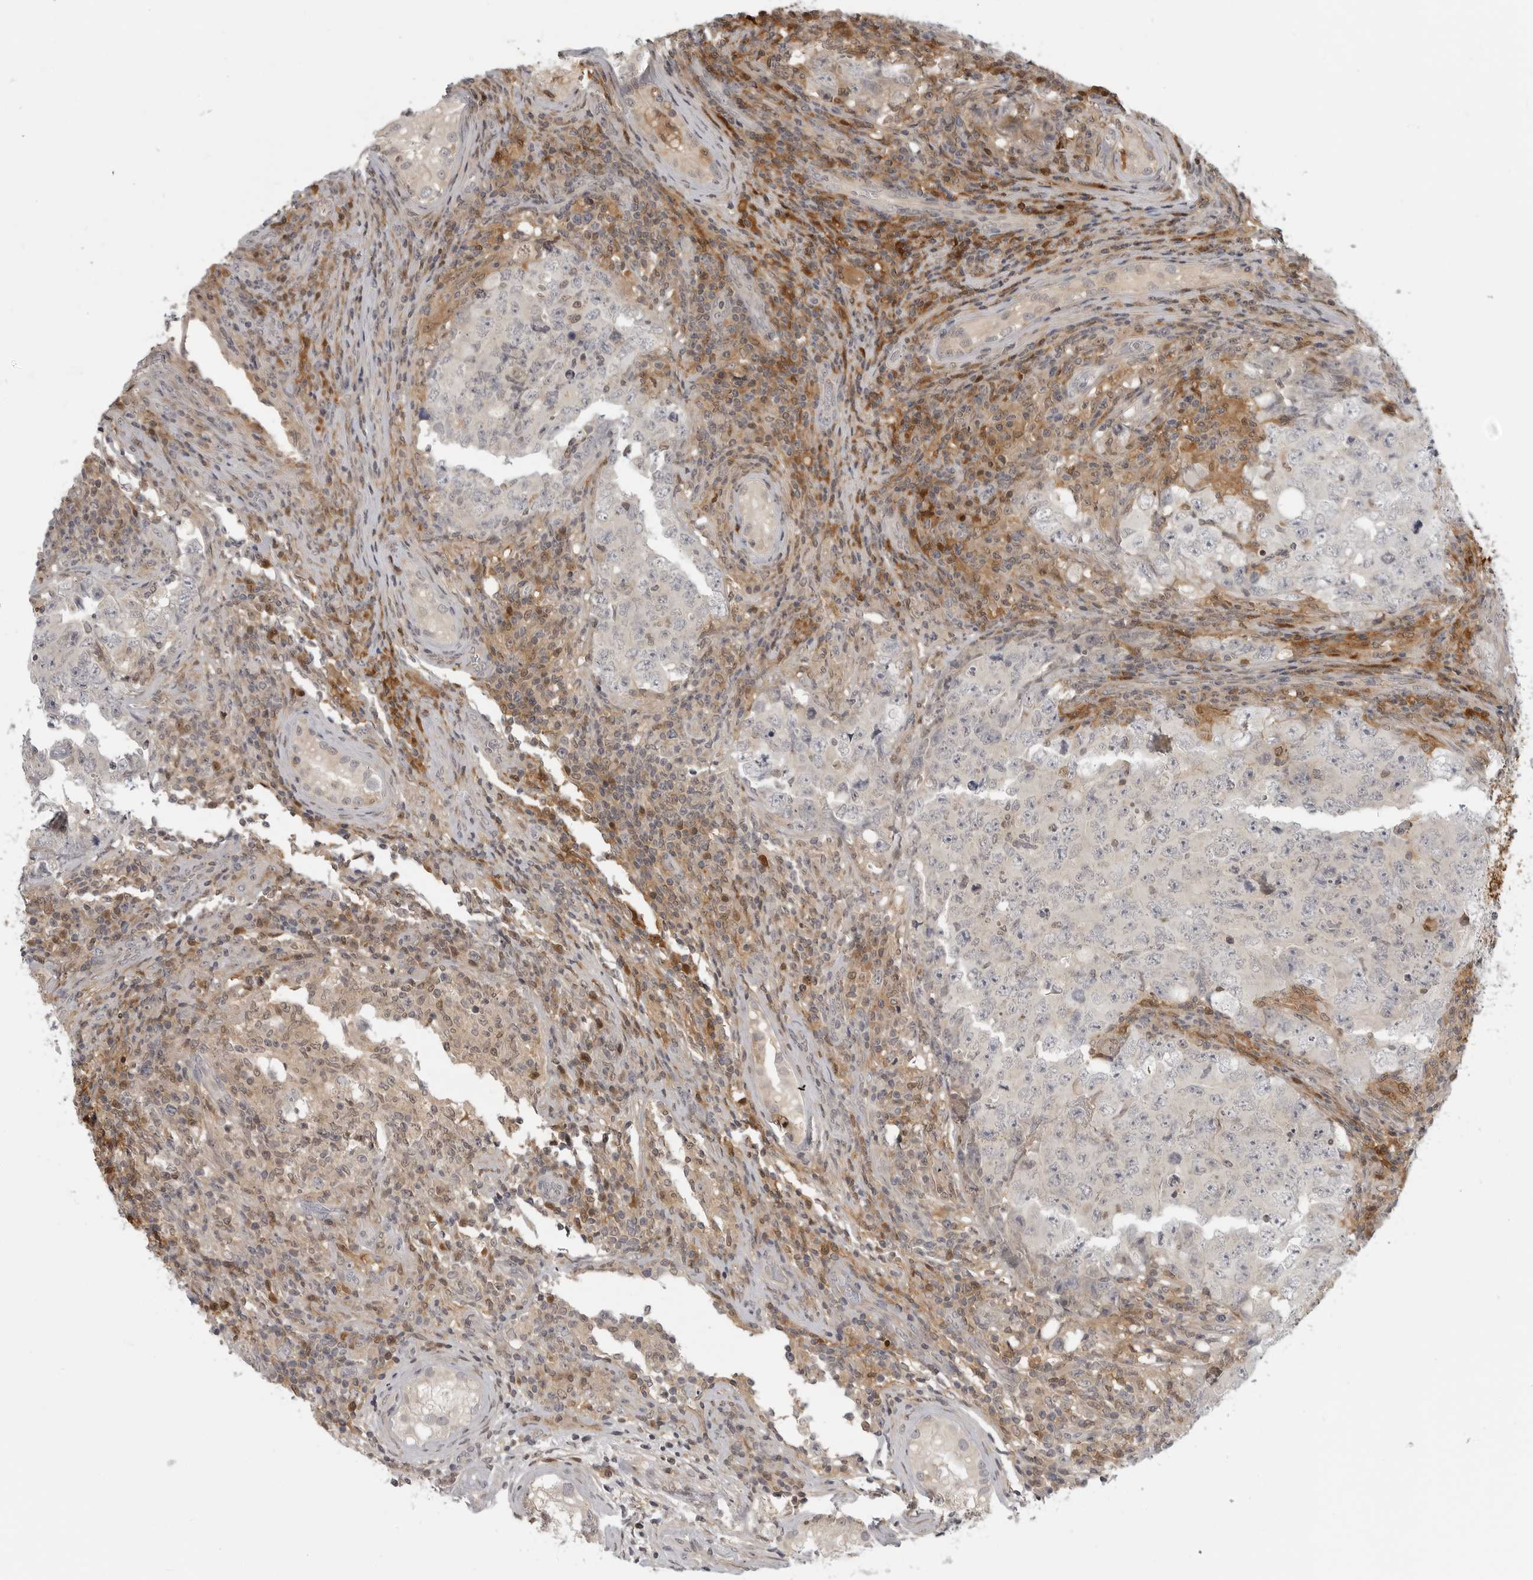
{"staining": {"intensity": "negative", "quantity": "none", "location": "none"}, "tissue": "testis cancer", "cell_type": "Tumor cells", "image_type": "cancer", "snomed": [{"axis": "morphology", "description": "Carcinoma, Embryonal, NOS"}, {"axis": "topography", "description": "Testis"}], "caption": "Immunohistochemical staining of human testis embryonal carcinoma shows no significant positivity in tumor cells.", "gene": "CTIF", "patient": {"sex": "male", "age": 26}}